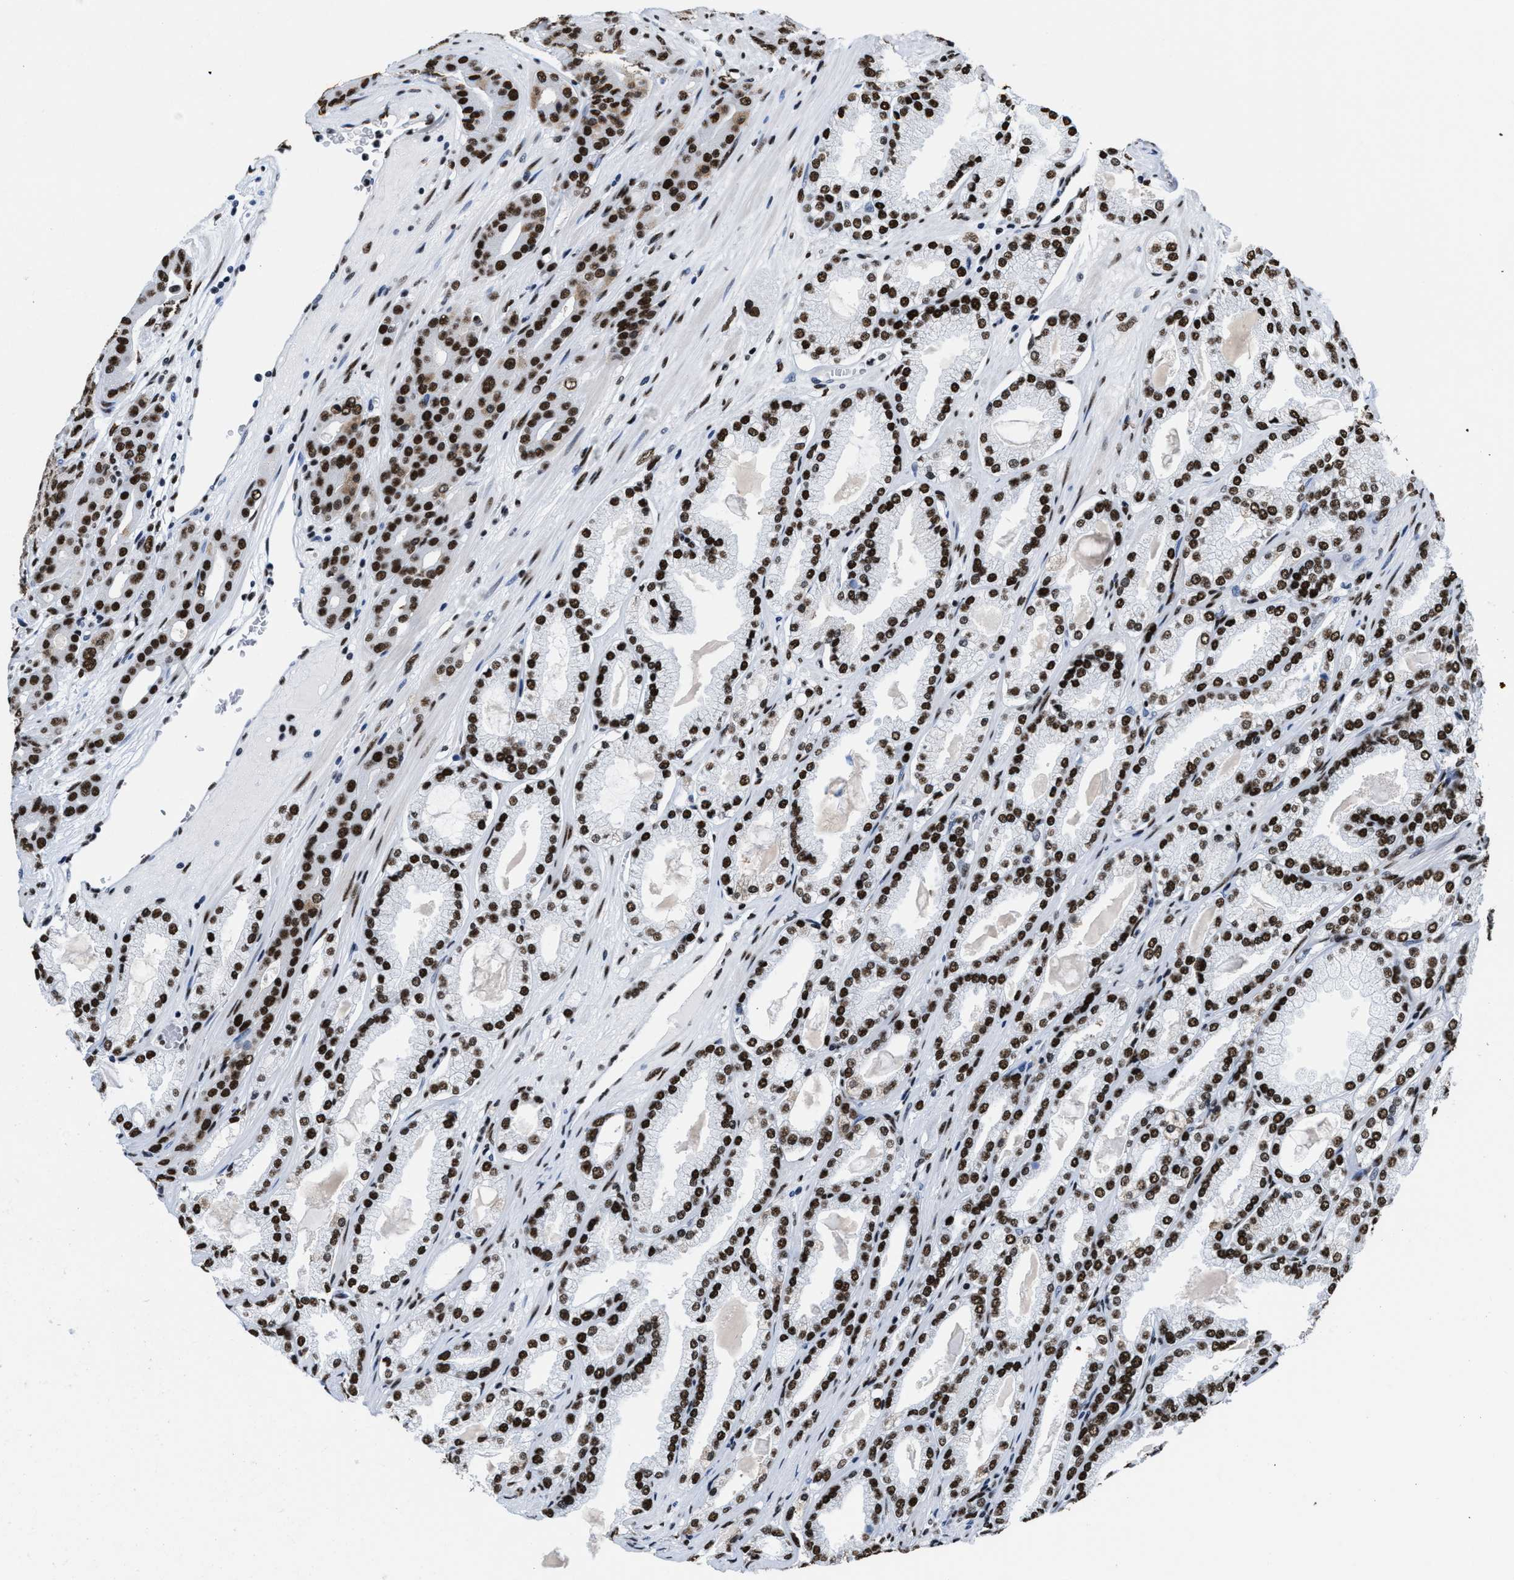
{"staining": {"intensity": "strong", "quantity": ">75%", "location": "nuclear"}, "tissue": "prostate cancer", "cell_type": "Tumor cells", "image_type": "cancer", "snomed": [{"axis": "morphology", "description": "Adenocarcinoma, High grade"}, {"axis": "topography", "description": "Prostate"}], "caption": "High-grade adenocarcinoma (prostate) stained for a protein (brown) exhibits strong nuclear positive expression in about >75% of tumor cells.", "gene": "SMARCC2", "patient": {"sex": "male", "age": 71}}